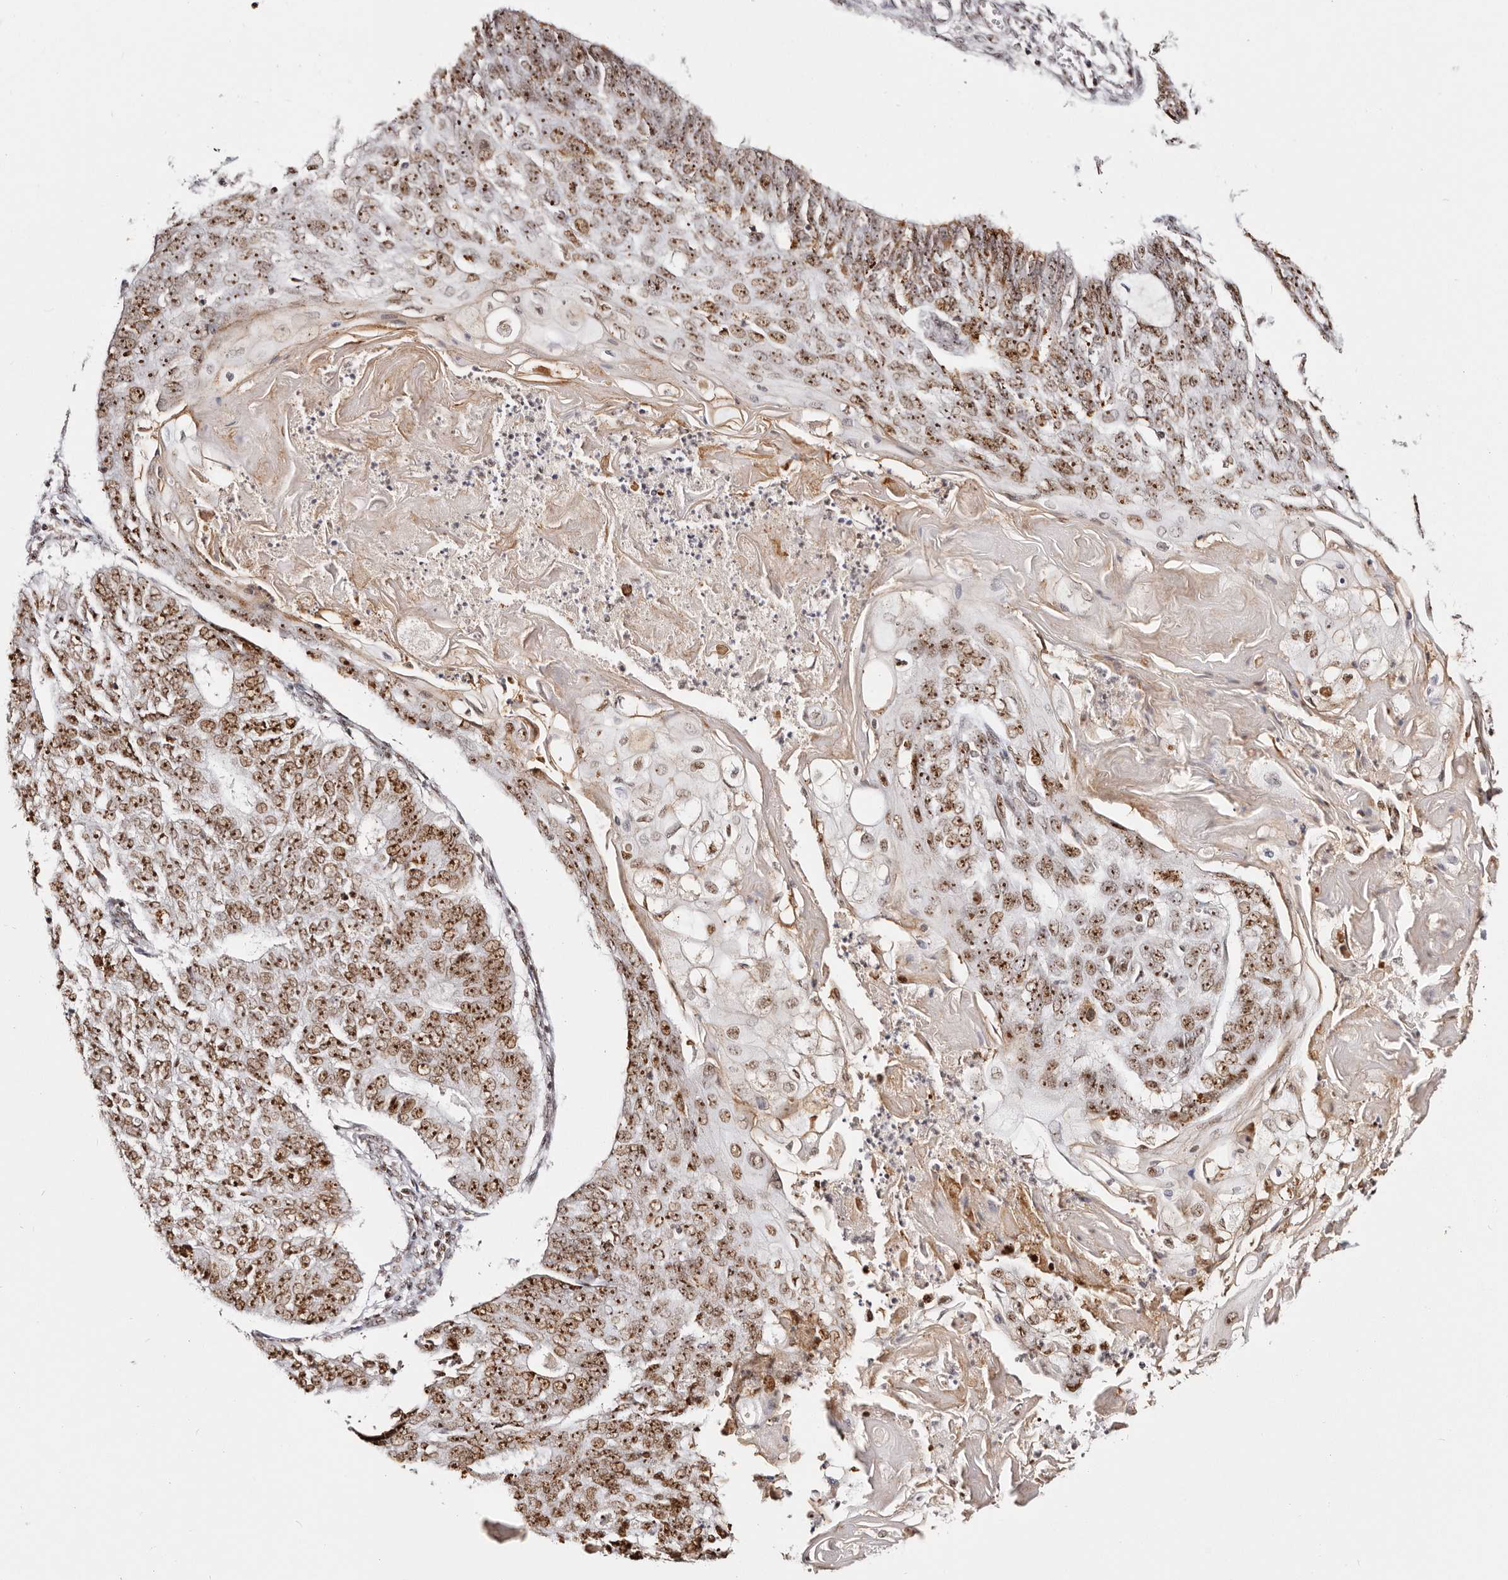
{"staining": {"intensity": "strong", "quantity": "25%-75%", "location": "nuclear"}, "tissue": "endometrial cancer", "cell_type": "Tumor cells", "image_type": "cancer", "snomed": [{"axis": "morphology", "description": "Adenocarcinoma, NOS"}, {"axis": "topography", "description": "Endometrium"}], "caption": "Immunohistochemical staining of human endometrial cancer (adenocarcinoma) demonstrates strong nuclear protein positivity in approximately 25%-75% of tumor cells.", "gene": "IQGAP3", "patient": {"sex": "female", "age": 32}}